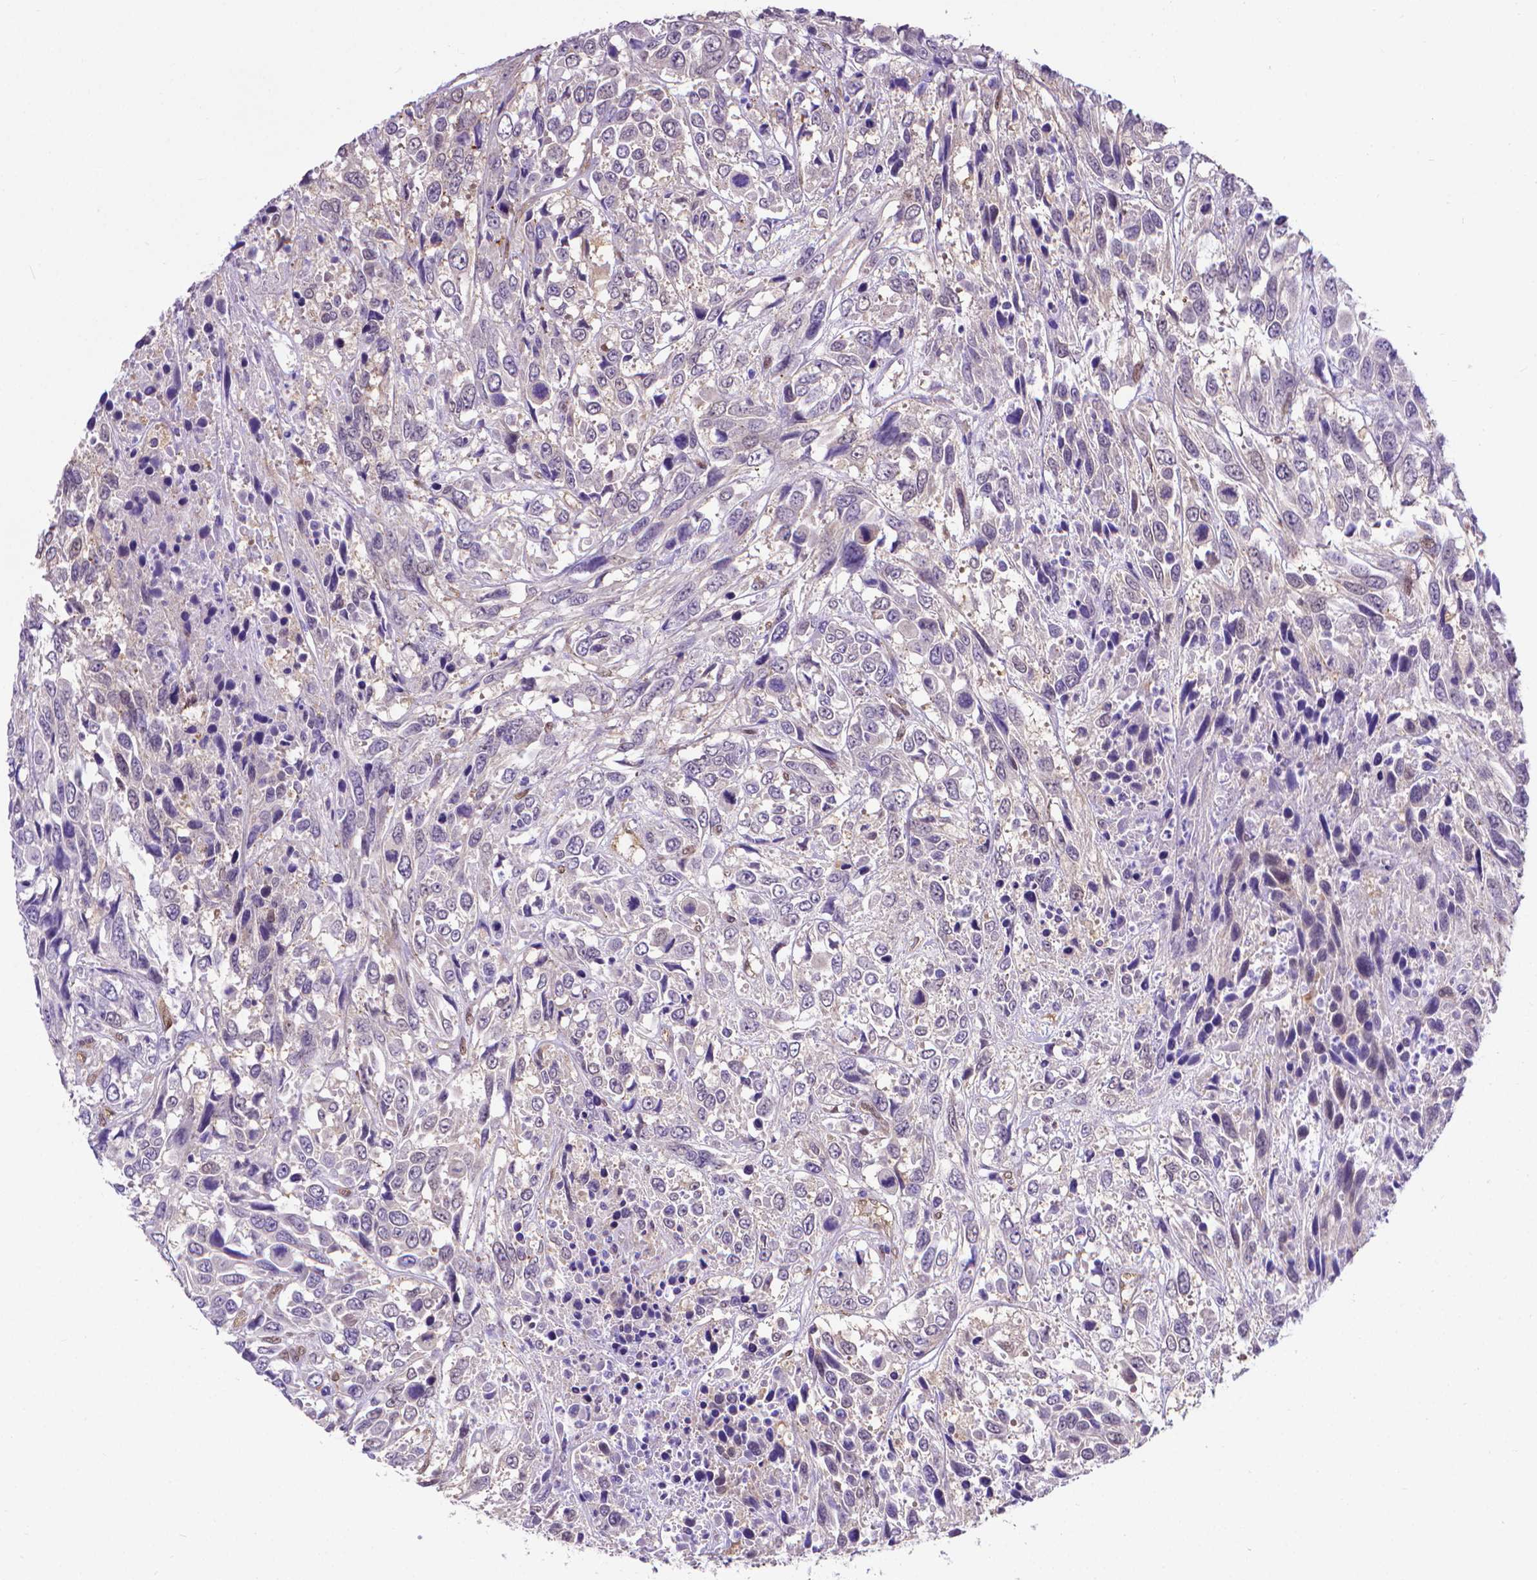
{"staining": {"intensity": "negative", "quantity": "none", "location": "none"}, "tissue": "urothelial cancer", "cell_type": "Tumor cells", "image_type": "cancer", "snomed": [{"axis": "morphology", "description": "Urothelial carcinoma, High grade"}, {"axis": "topography", "description": "Urinary bladder"}], "caption": "This is an IHC image of human urothelial cancer. There is no positivity in tumor cells.", "gene": "CLIC4", "patient": {"sex": "female", "age": 70}}